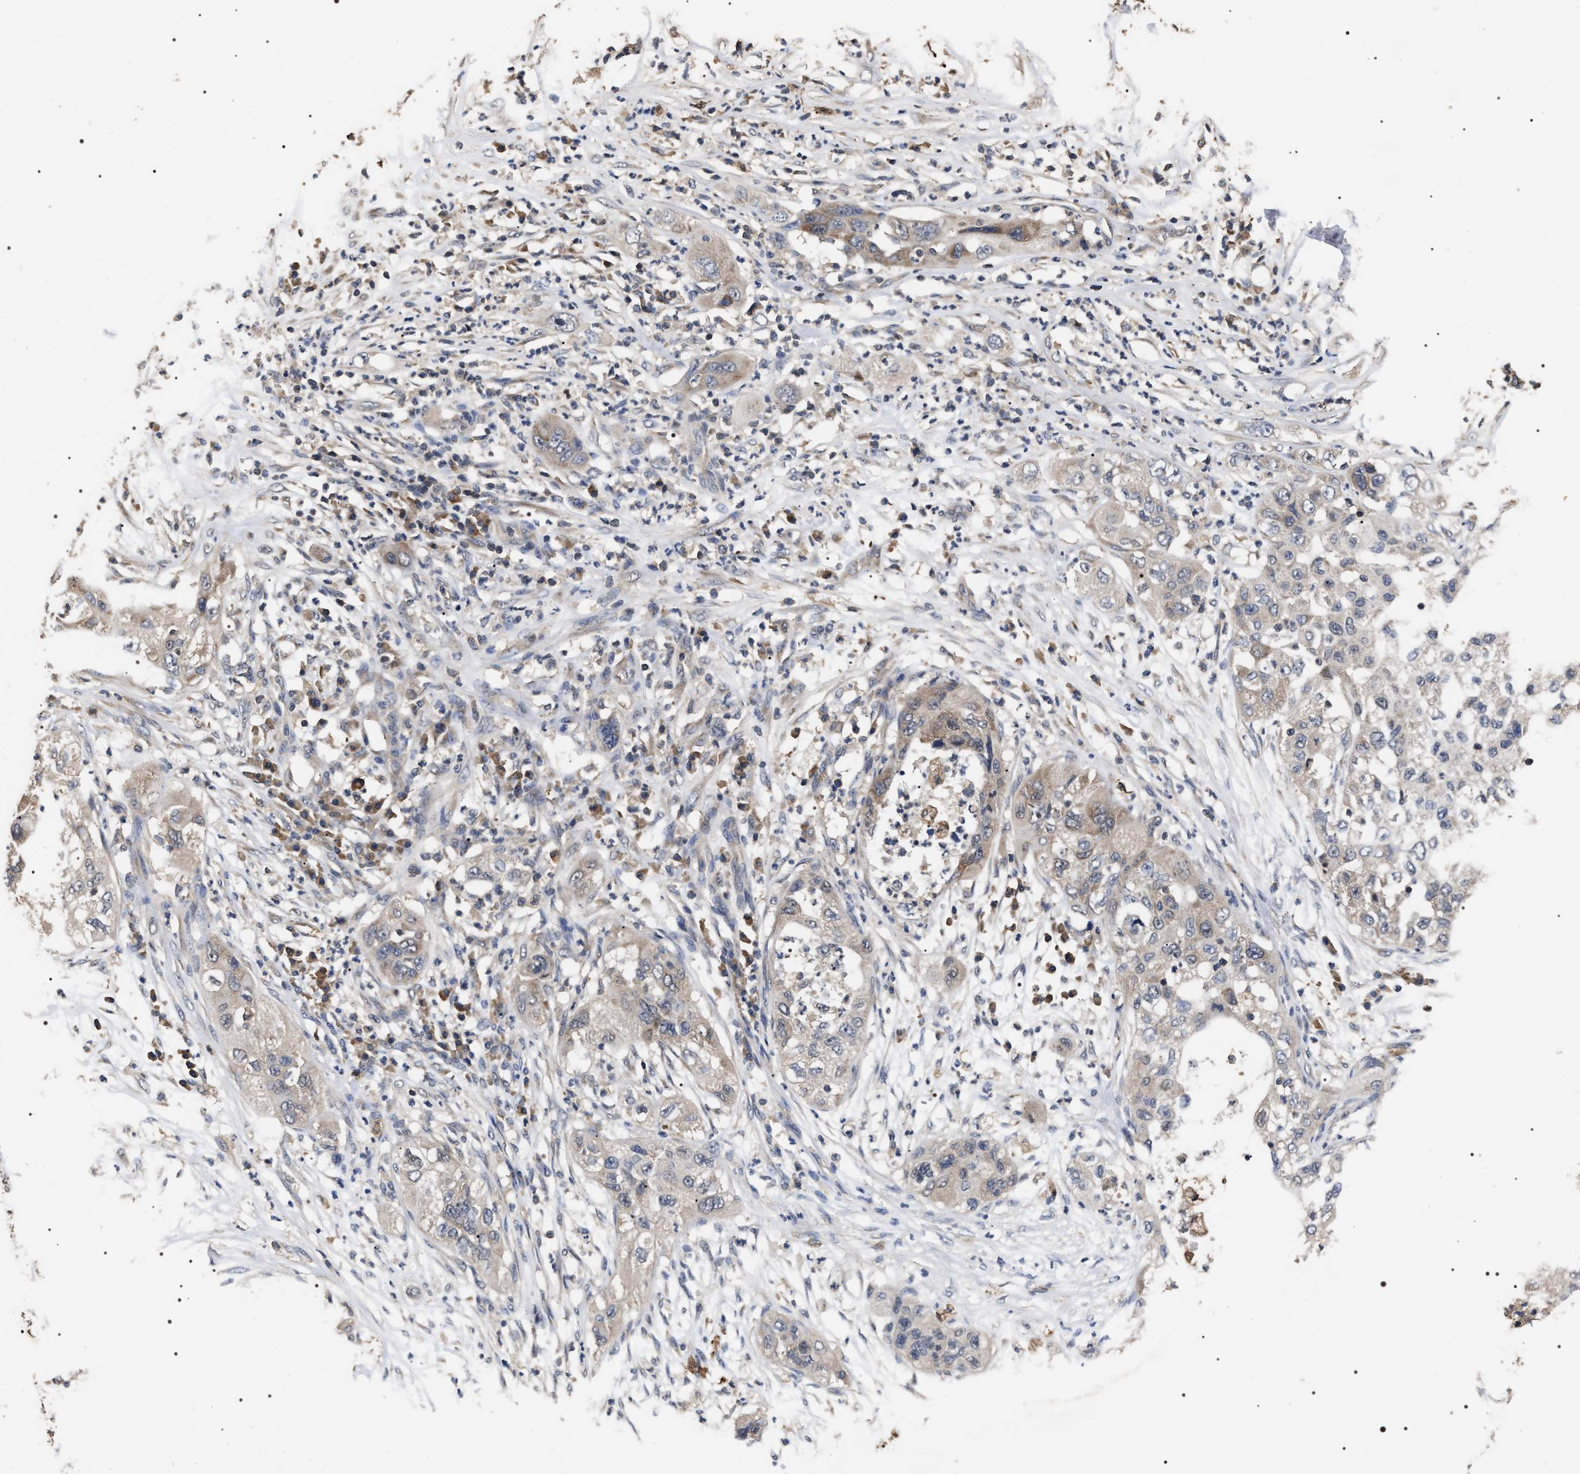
{"staining": {"intensity": "weak", "quantity": "25%-75%", "location": "cytoplasmic/membranous"}, "tissue": "pancreatic cancer", "cell_type": "Tumor cells", "image_type": "cancer", "snomed": [{"axis": "morphology", "description": "Adenocarcinoma, NOS"}, {"axis": "topography", "description": "Pancreas"}], "caption": "Weak cytoplasmic/membranous staining is present in about 25%-75% of tumor cells in adenocarcinoma (pancreatic).", "gene": "UPF3A", "patient": {"sex": "female", "age": 78}}